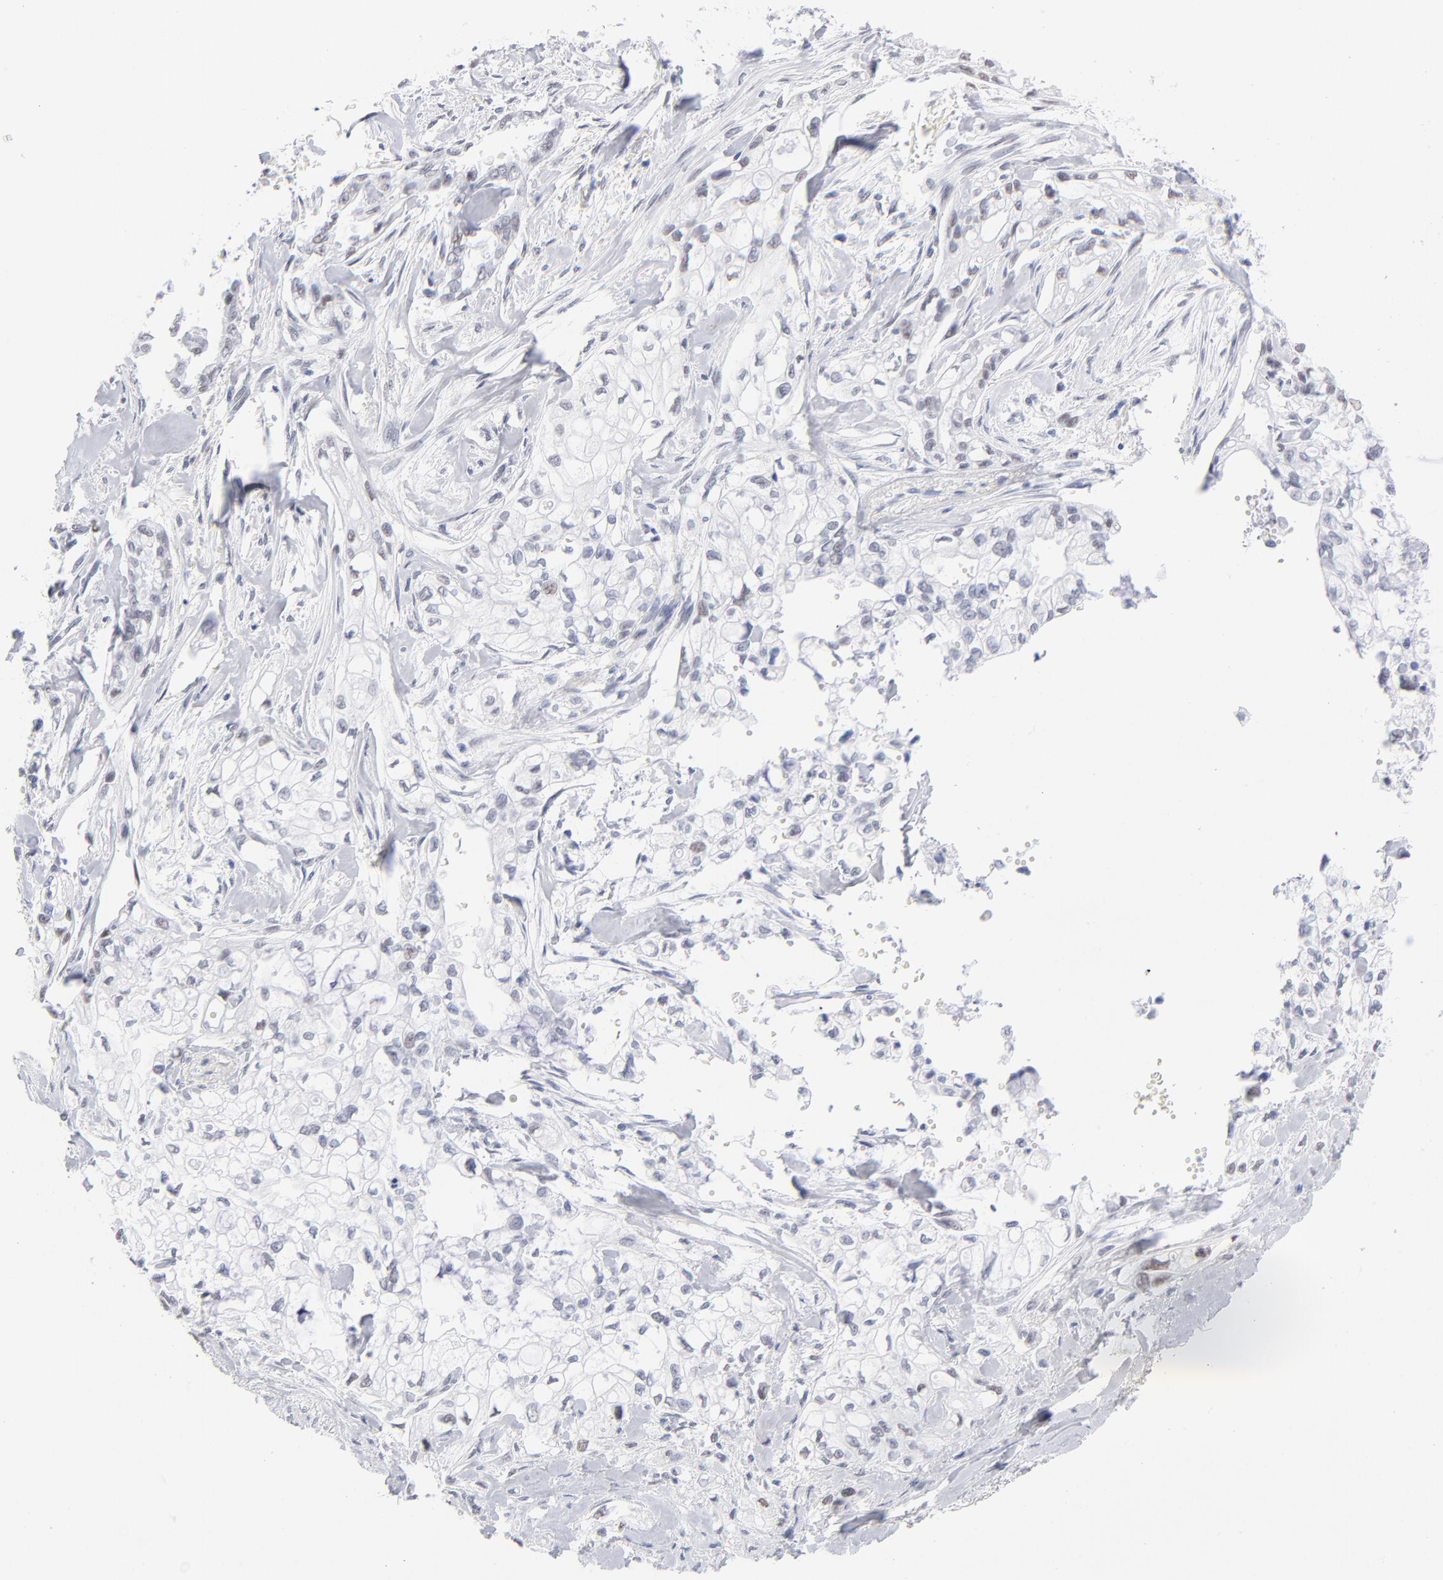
{"staining": {"intensity": "weak", "quantity": "<25%", "location": "nuclear"}, "tissue": "pancreatic cancer", "cell_type": "Tumor cells", "image_type": "cancer", "snomed": [{"axis": "morphology", "description": "Normal tissue, NOS"}, {"axis": "topography", "description": "Pancreas"}], "caption": "Pancreatic cancer stained for a protein using immunohistochemistry exhibits no expression tumor cells.", "gene": "SNRPB", "patient": {"sex": "male", "age": 42}}